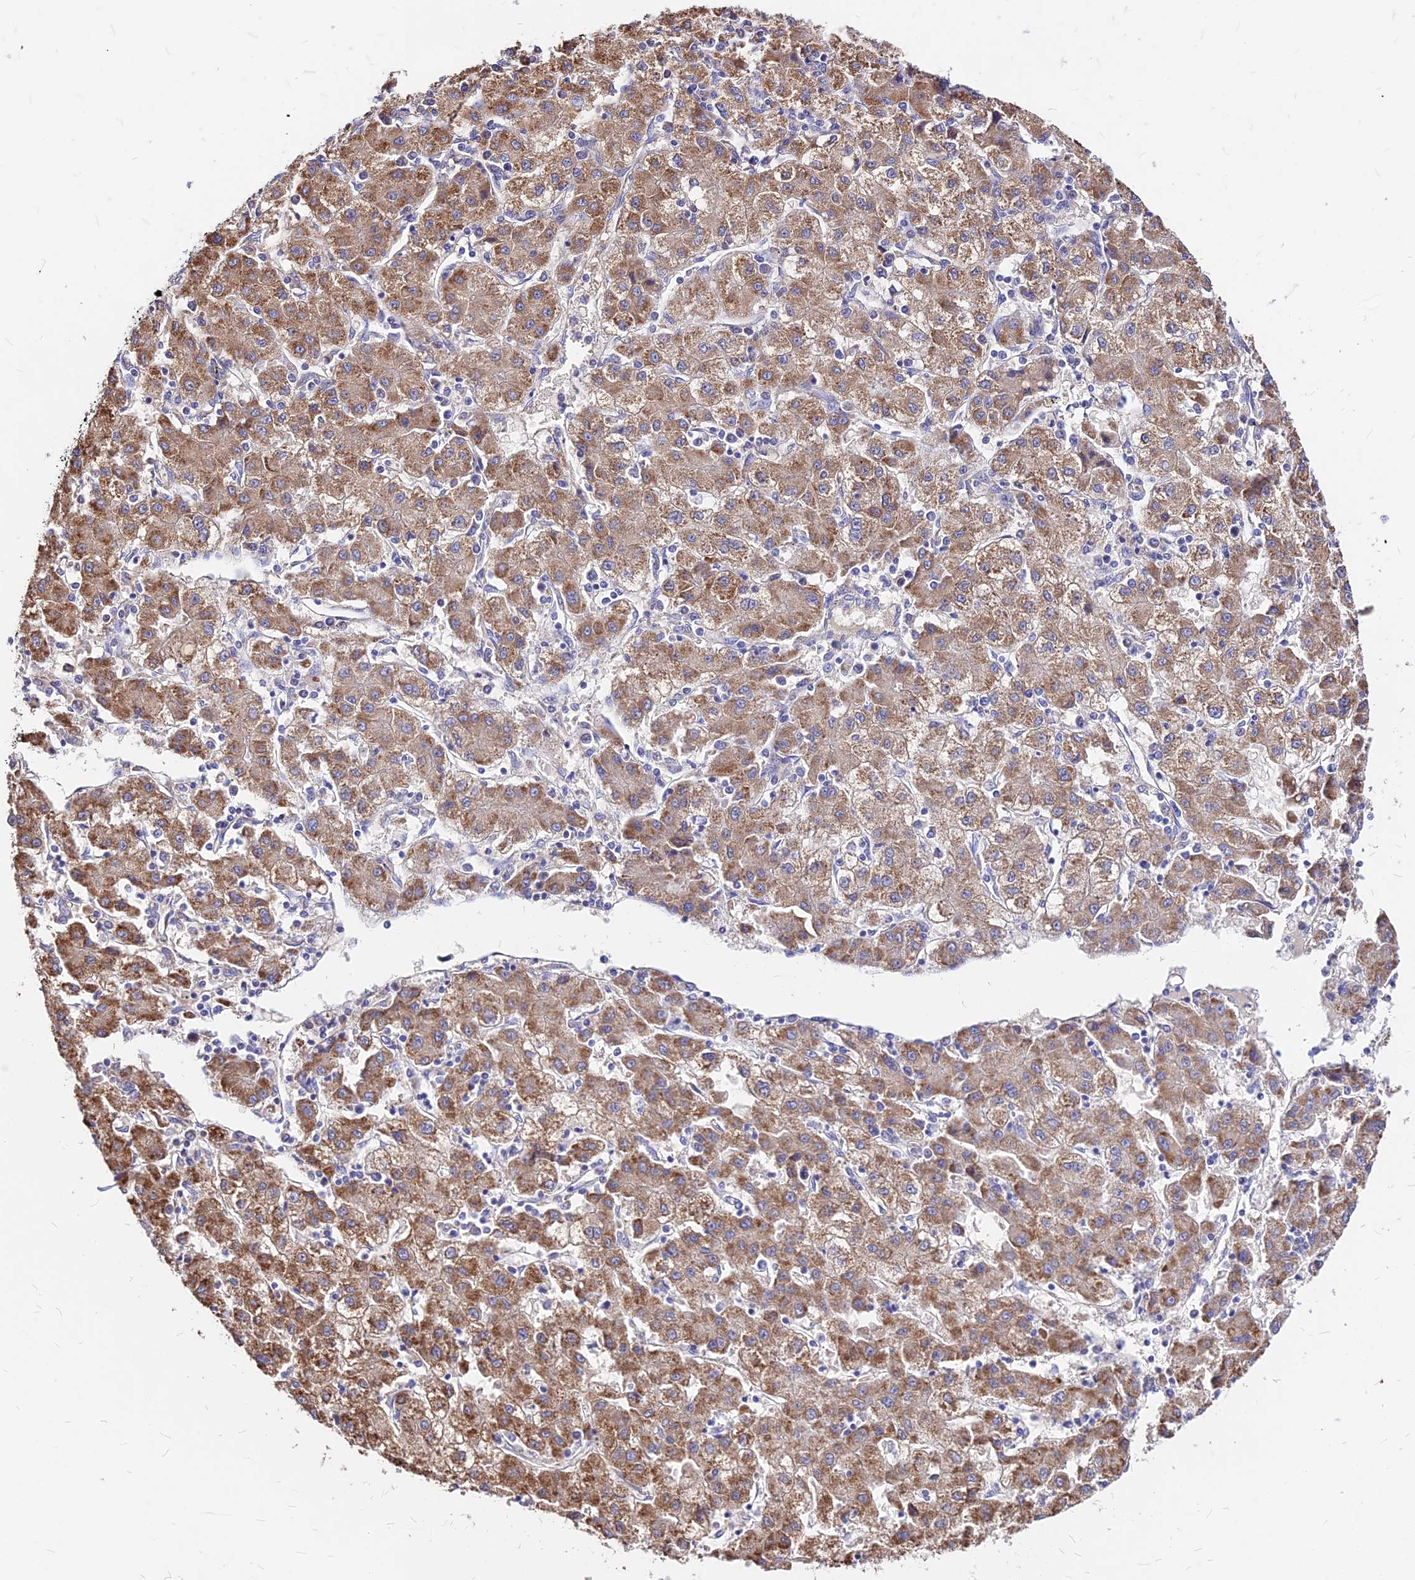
{"staining": {"intensity": "moderate", "quantity": ">75%", "location": "cytoplasmic/membranous"}, "tissue": "liver cancer", "cell_type": "Tumor cells", "image_type": "cancer", "snomed": [{"axis": "morphology", "description": "Carcinoma, Hepatocellular, NOS"}, {"axis": "topography", "description": "Liver"}], "caption": "This is a histology image of IHC staining of liver cancer (hepatocellular carcinoma), which shows moderate staining in the cytoplasmic/membranous of tumor cells.", "gene": "MRPL3", "patient": {"sex": "male", "age": 72}}